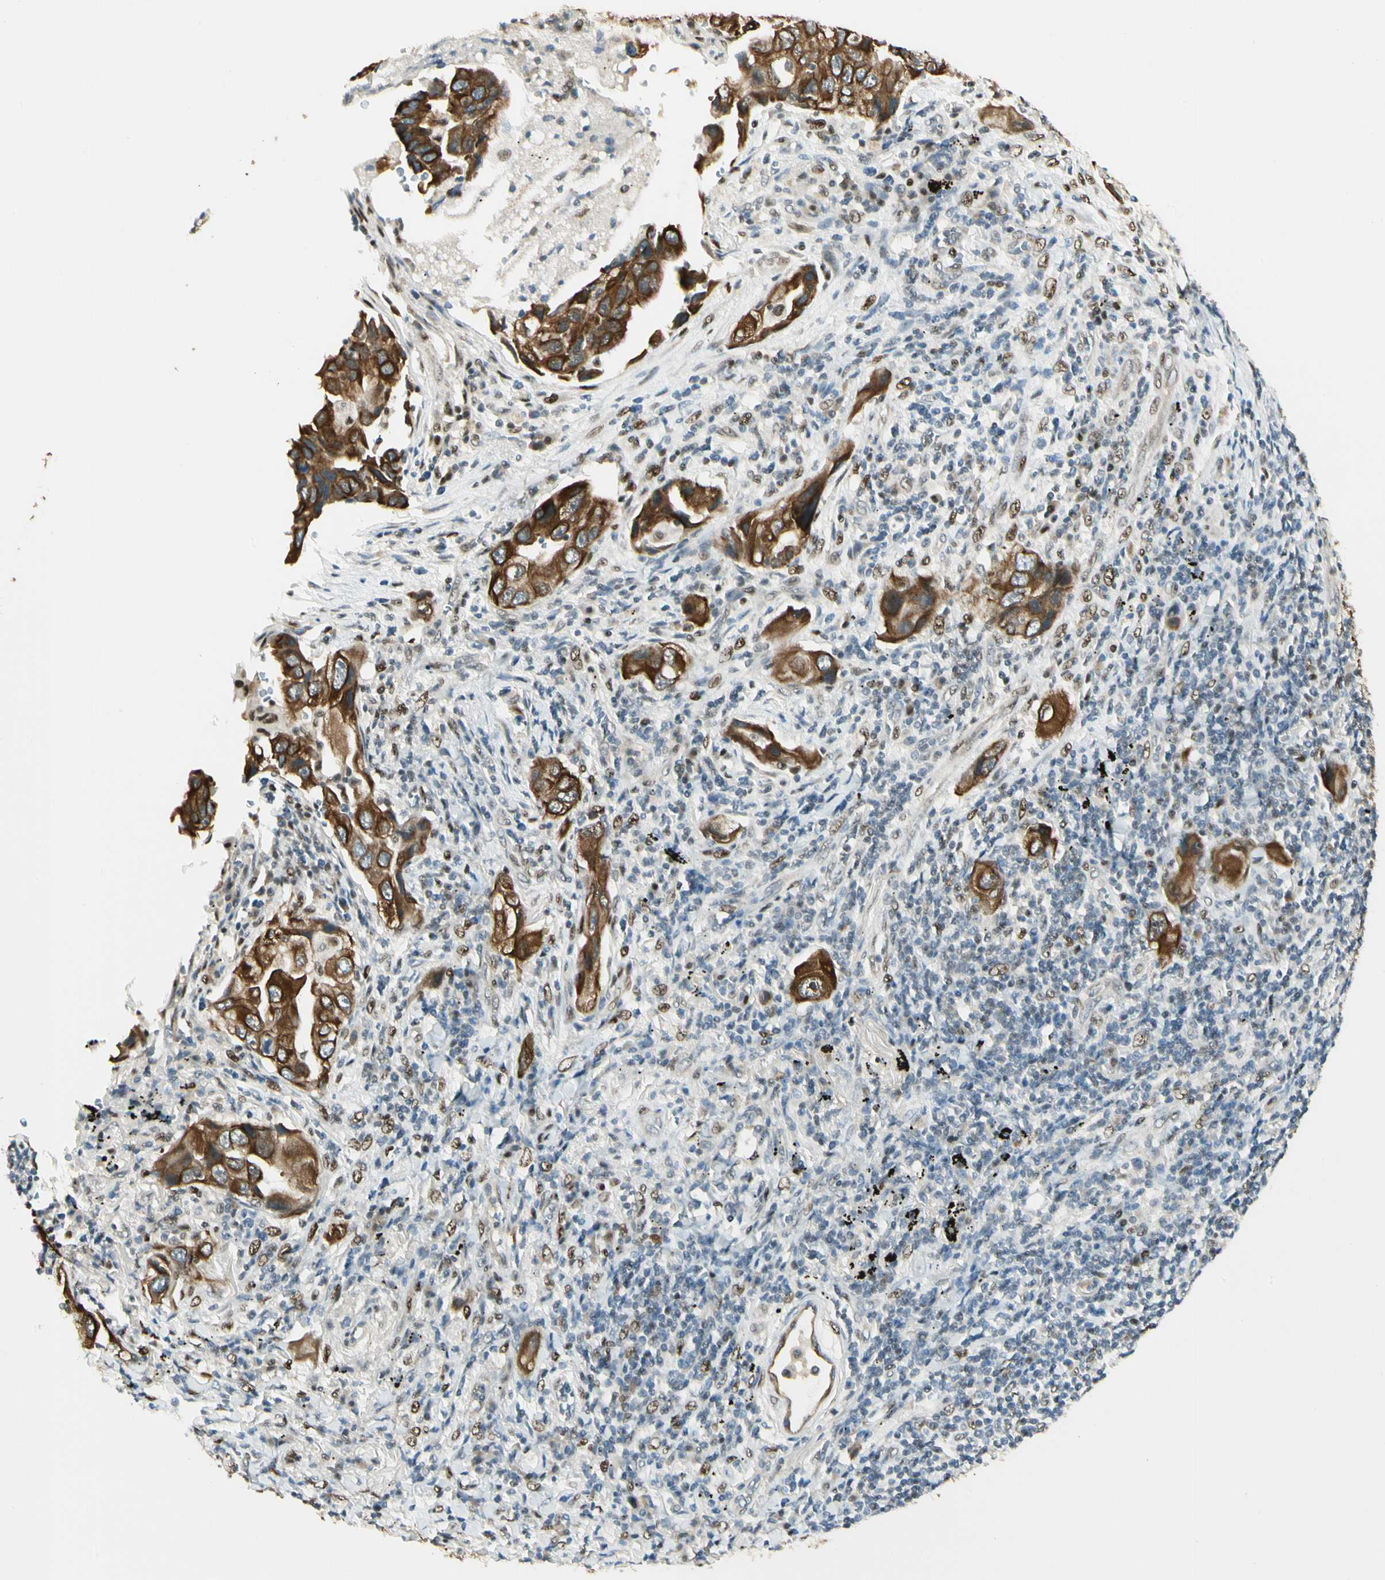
{"staining": {"intensity": "strong", "quantity": ">75%", "location": "cytoplasmic/membranous"}, "tissue": "lung cancer", "cell_type": "Tumor cells", "image_type": "cancer", "snomed": [{"axis": "morphology", "description": "Adenocarcinoma, NOS"}, {"axis": "topography", "description": "Lung"}], "caption": "This is a micrograph of IHC staining of lung cancer (adenocarcinoma), which shows strong expression in the cytoplasmic/membranous of tumor cells.", "gene": "ATXN1", "patient": {"sex": "female", "age": 65}}